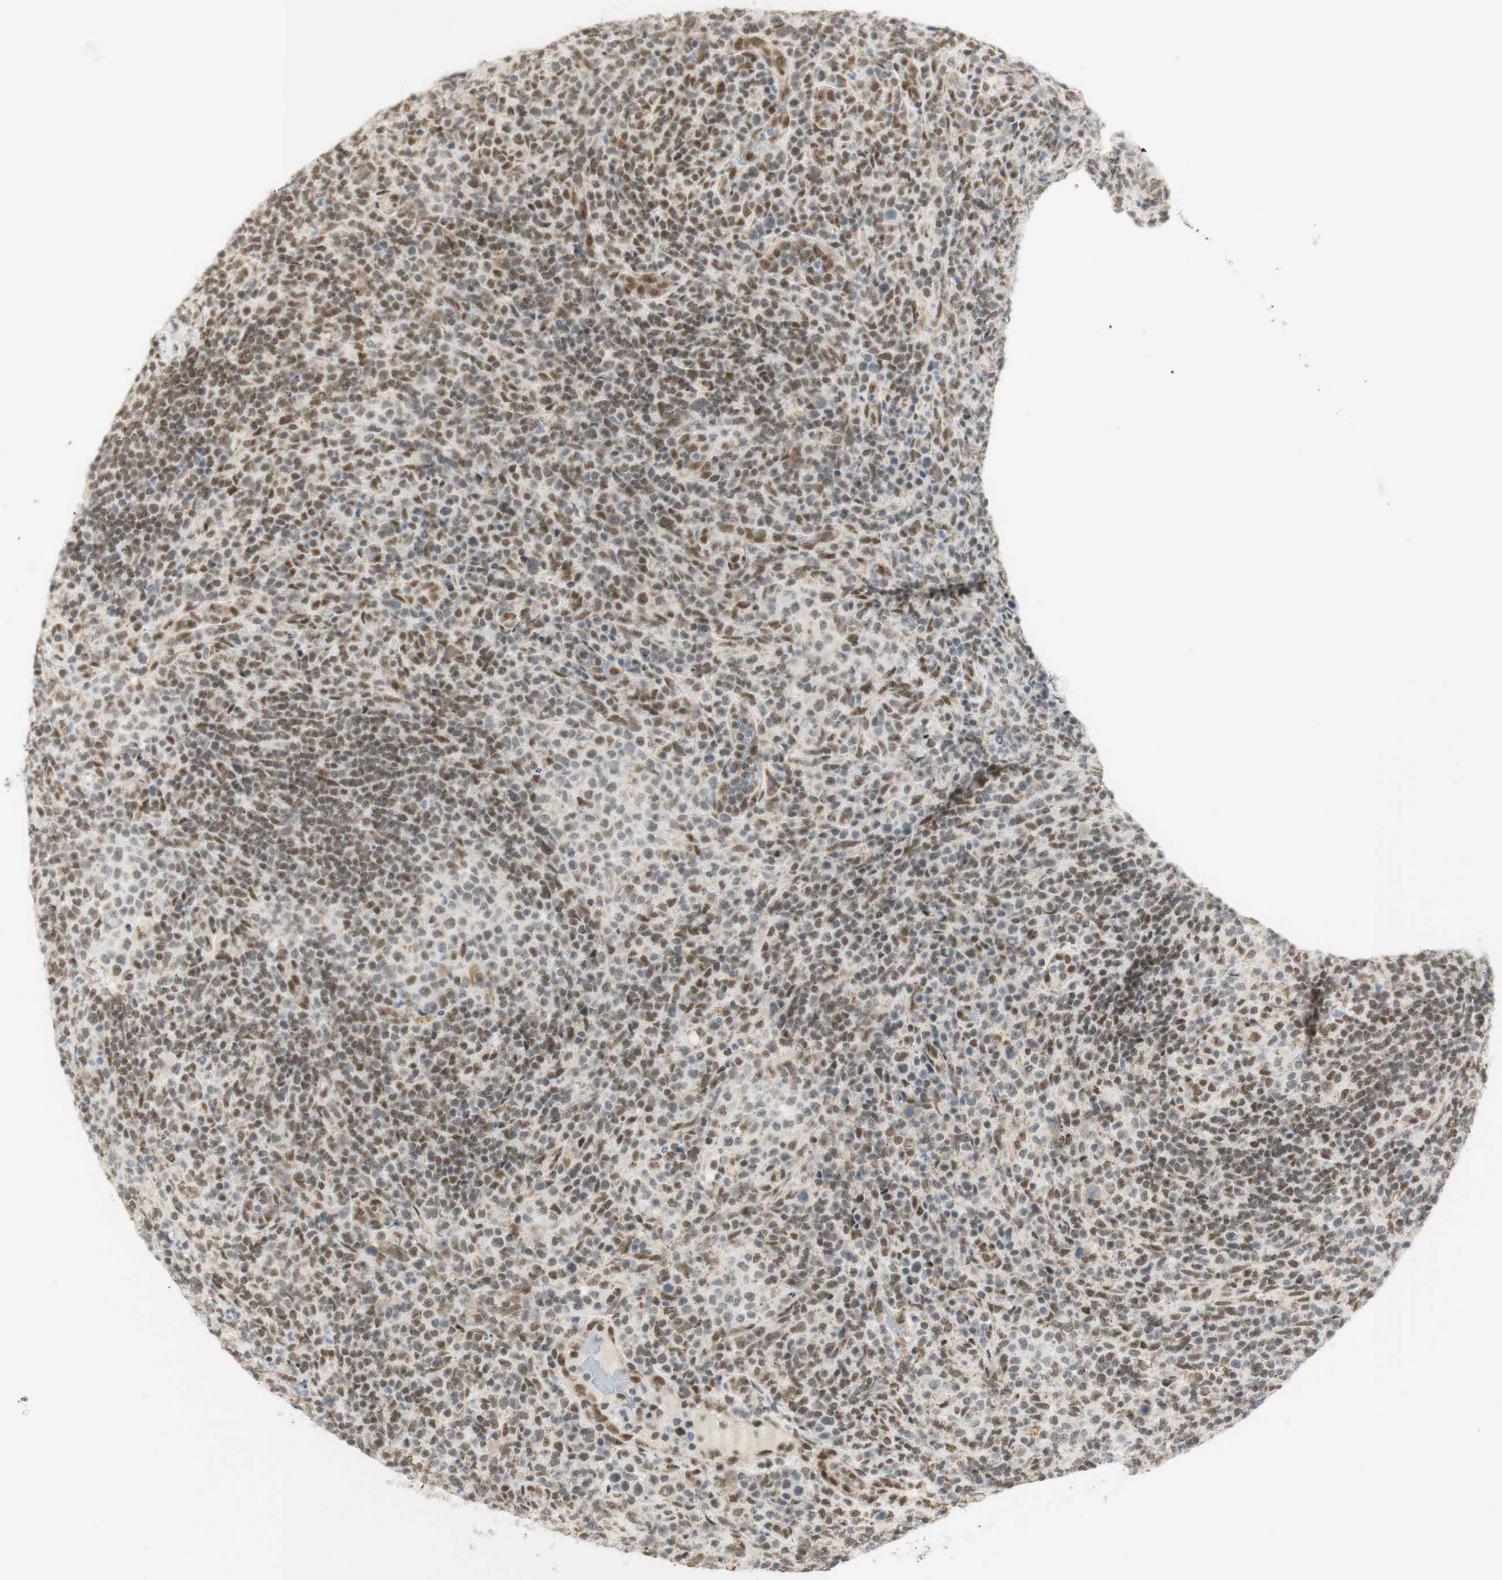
{"staining": {"intensity": "moderate", "quantity": "25%-75%", "location": "nuclear"}, "tissue": "lymphoma", "cell_type": "Tumor cells", "image_type": "cancer", "snomed": [{"axis": "morphology", "description": "Malignant lymphoma, non-Hodgkin's type, High grade"}, {"axis": "topography", "description": "Lymph node"}], "caption": "Immunohistochemical staining of human malignant lymphoma, non-Hodgkin's type (high-grade) exhibits medium levels of moderate nuclear staining in approximately 25%-75% of tumor cells.", "gene": "ZNF782", "patient": {"sex": "female", "age": 76}}